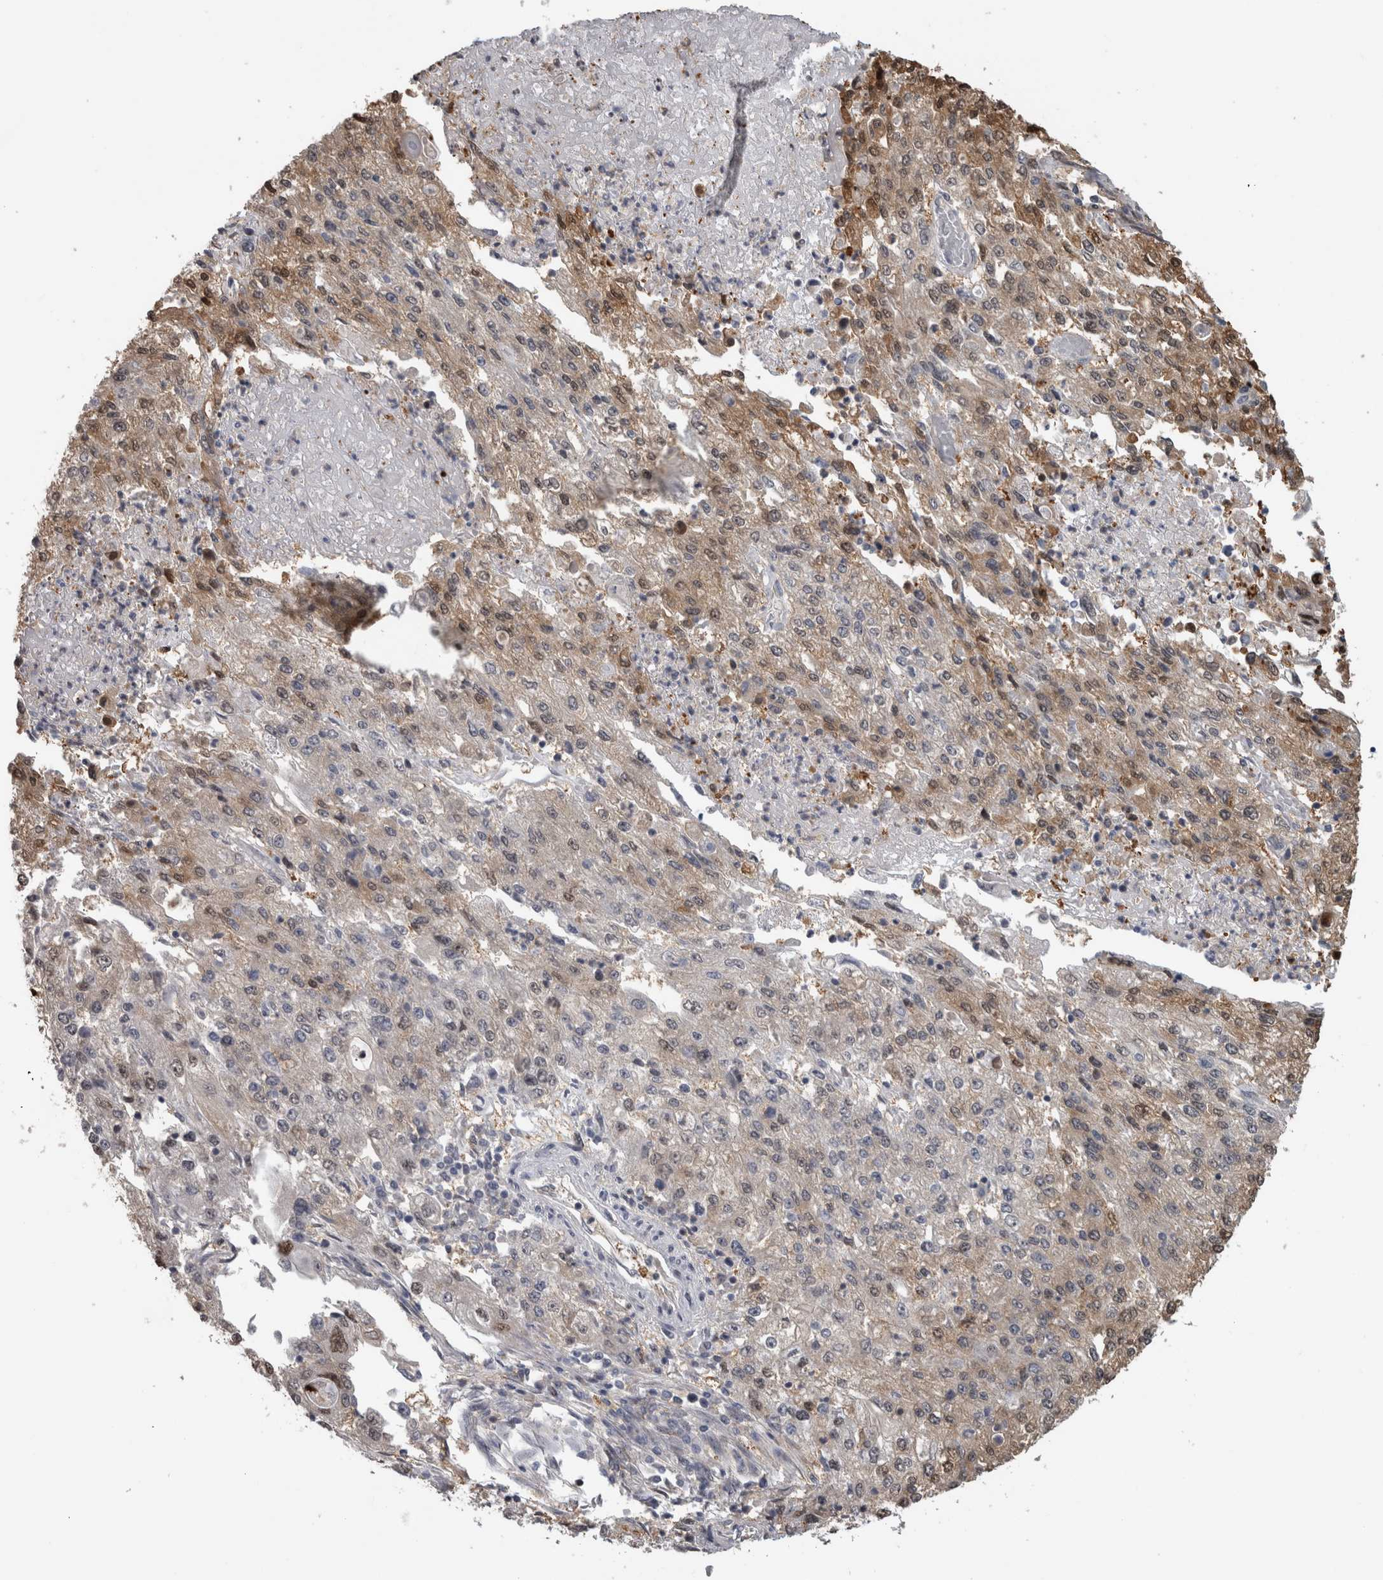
{"staining": {"intensity": "weak", "quantity": "<25%", "location": "cytoplasmic/membranous"}, "tissue": "endometrial cancer", "cell_type": "Tumor cells", "image_type": "cancer", "snomed": [{"axis": "morphology", "description": "Adenocarcinoma, NOS"}, {"axis": "topography", "description": "Endometrium"}], "caption": "An image of human endometrial cancer (adenocarcinoma) is negative for staining in tumor cells.", "gene": "USH1G", "patient": {"sex": "female", "age": 49}}